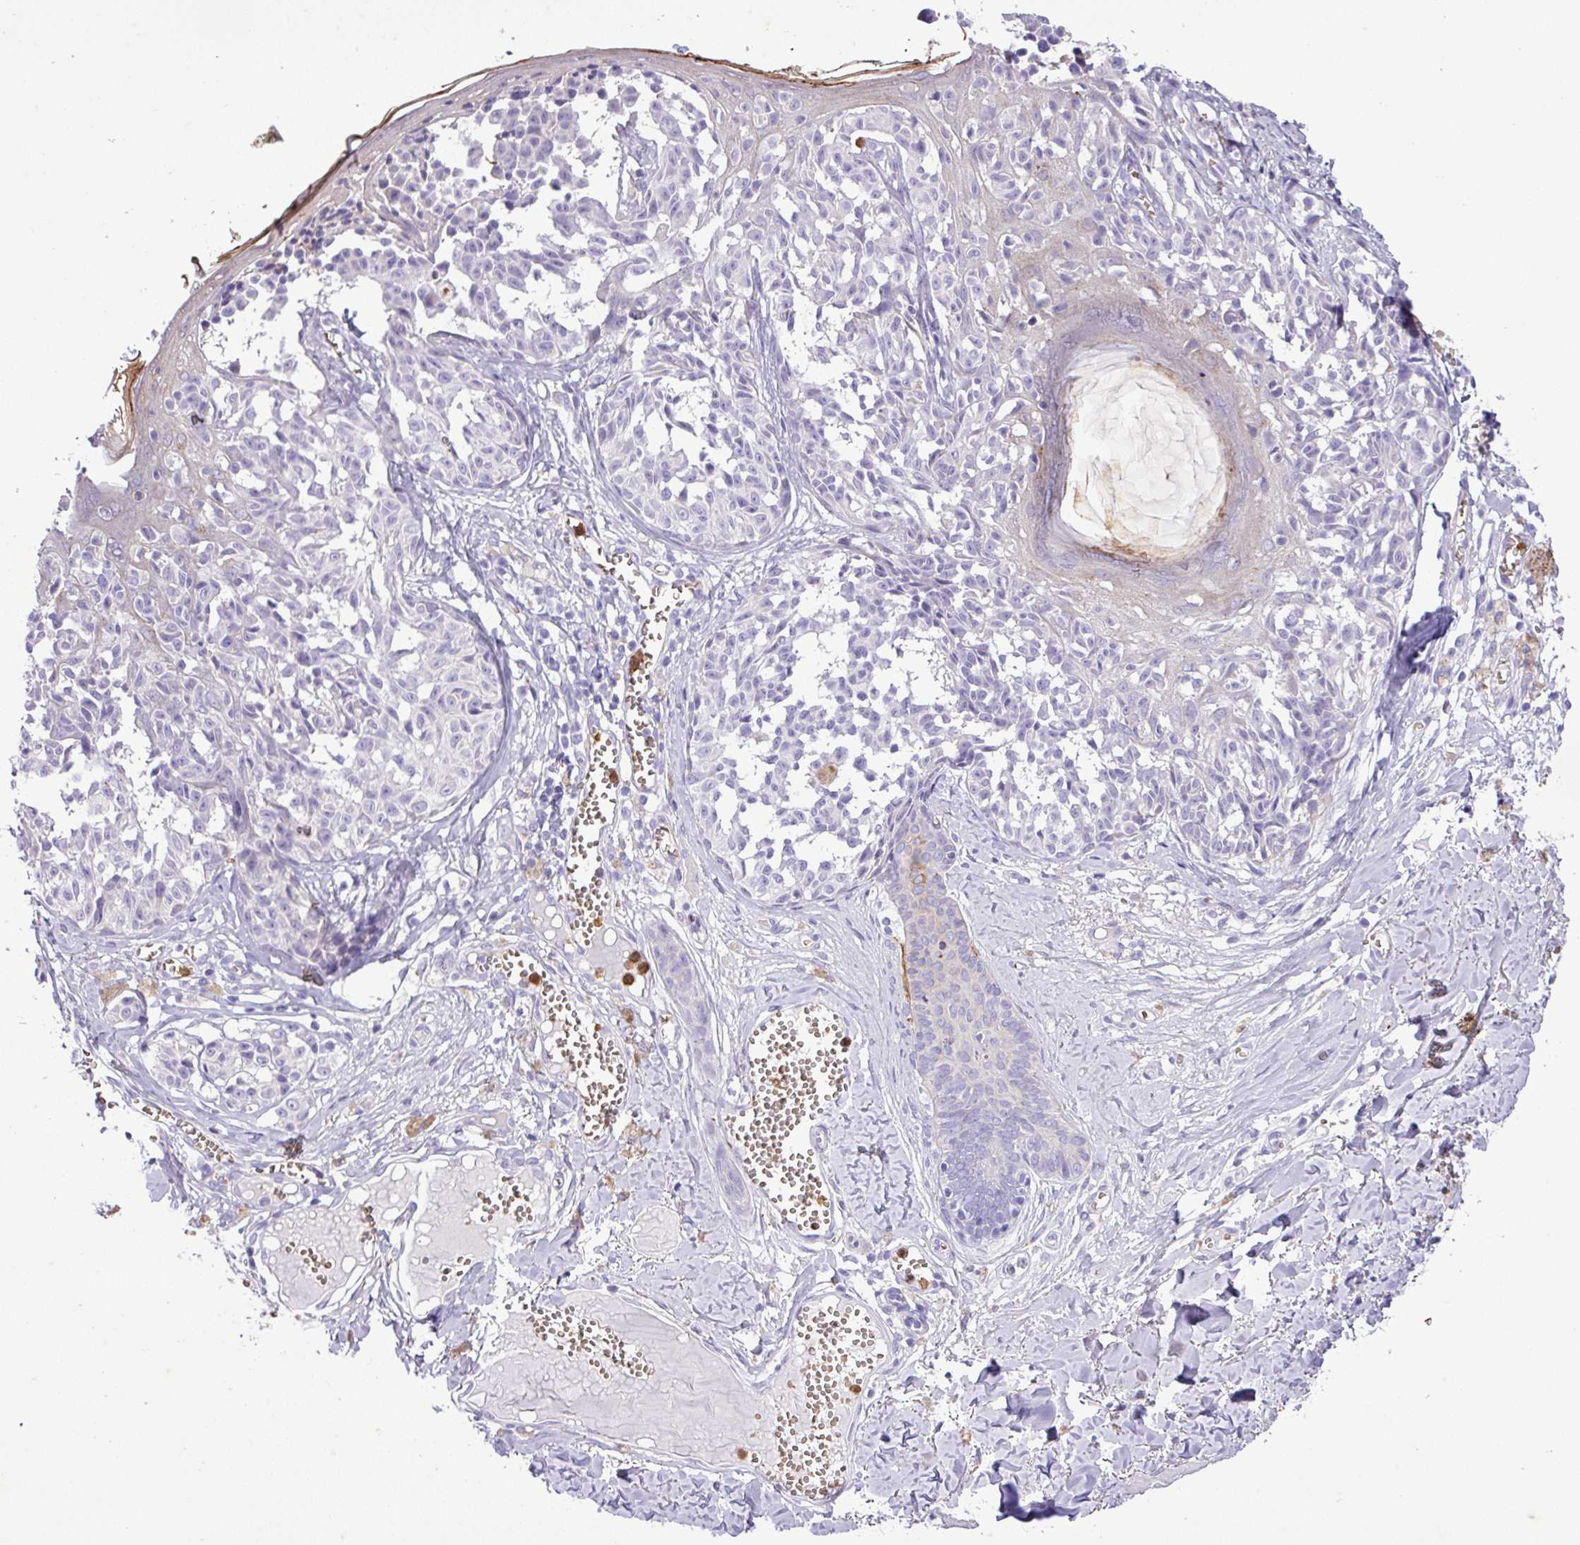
{"staining": {"intensity": "negative", "quantity": "none", "location": "none"}, "tissue": "melanoma", "cell_type": "Tumor cells", "image_type": "cancer", "snomed": [{"axis": "morphology", "description": "Malignant melanoma, NOS"}, {"axis": "topography", "description": "Skin"}], "caption": "Tumor cells are negative for protein expression in human malignant melanoma.", "gene": "MGAT4B", "patient": {"sex": "female", "age": 43}}